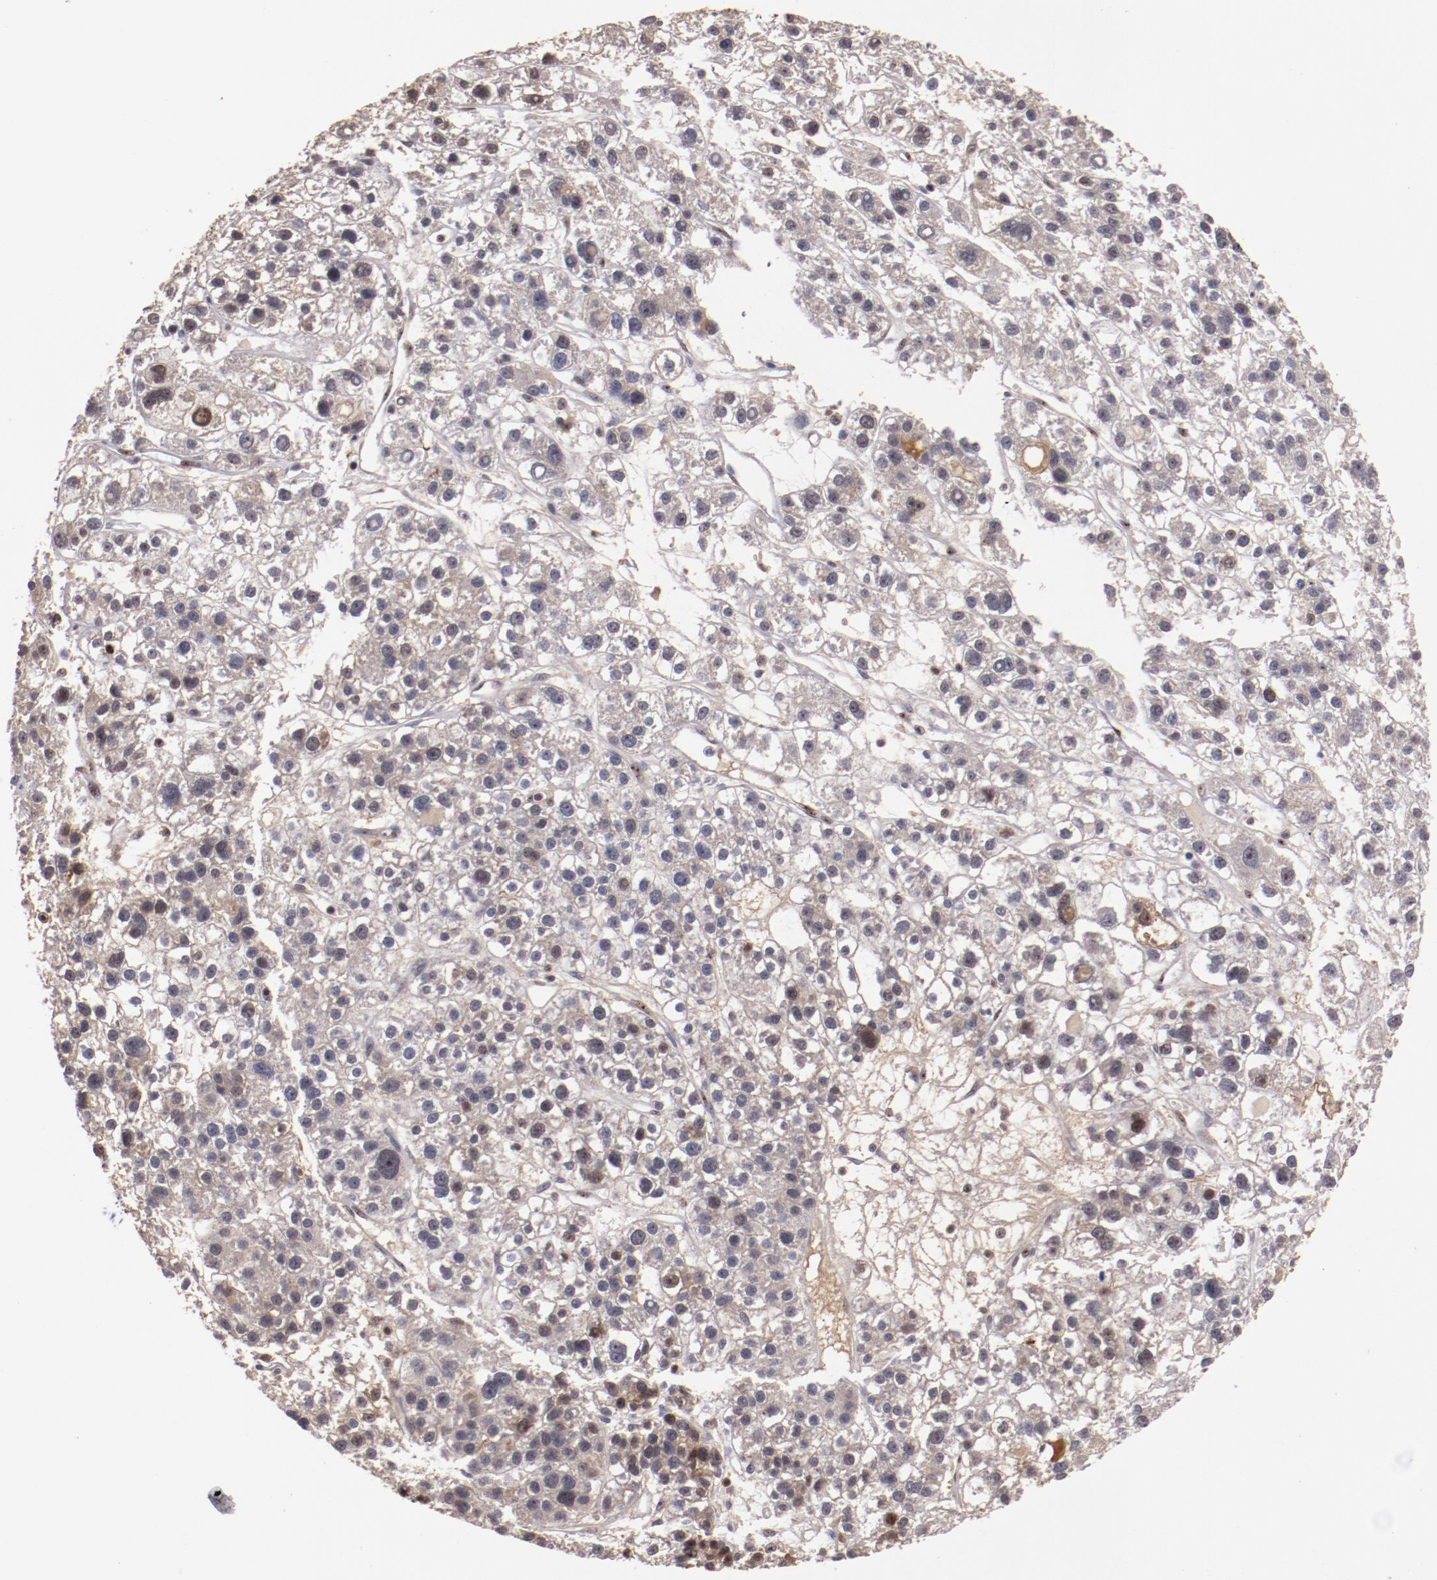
{"staining": {"intensity": "moderate", "quantity": ">75%", "location": "cytoplasmic/membranous,nuclear"}, "tissue": "liver cancer", "cell_type": "Tumor cells", "image_type": "cancer", "snomed": [{"axis": "morphology", "description": "Carcinoma, Hepatocellular, NOS"}, {"axis": "topography", "description": "Liver"}], "caption": "DAB (3,3'-diaminobenzidine) immunohistochemical staining of human liver cancer demonstrates moderate cytoplasmic/membranous and nuclear protein expression in about >75% of tumor cells.", "gene": "DDX24", "patient": {"sex": "female", "age": 85}}